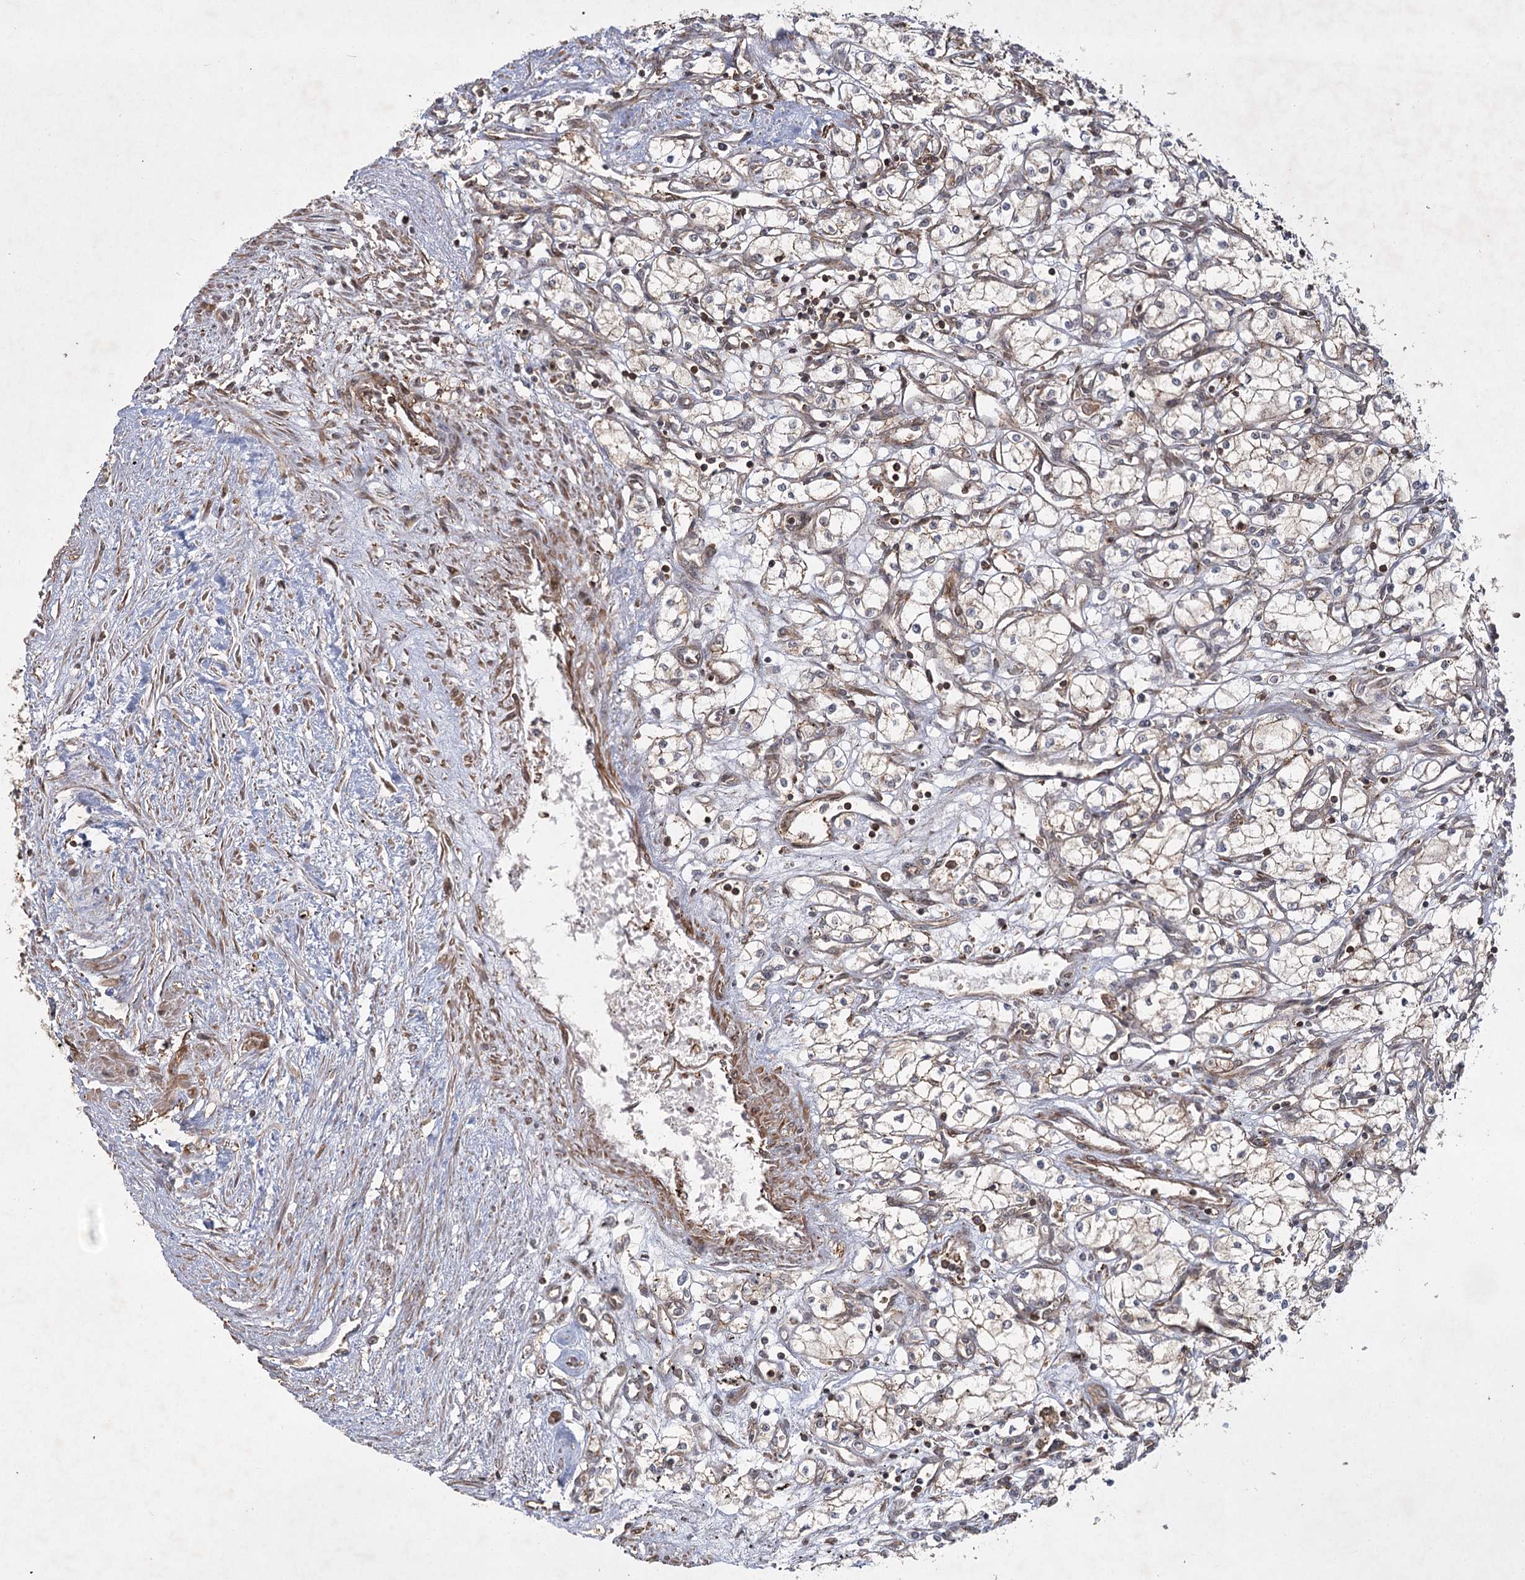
{"staining": {"intensity": "negative", "quantity": "none", "location": "none"}, "tissue": "renal cancer", "cell_type": "Tumor cells", "image_type": "cancer", "snomed": [{"axis": "morphology", "description": "Adenocarcinoma, NOS"}, {"axis": "topography", "description": "Kidney"}], "caption": "Tumor cells show no significant protein expression in adenocarcinoma (renal).", "gene": "MDFIC", "patient": {"sex": "male", "age": 59}}